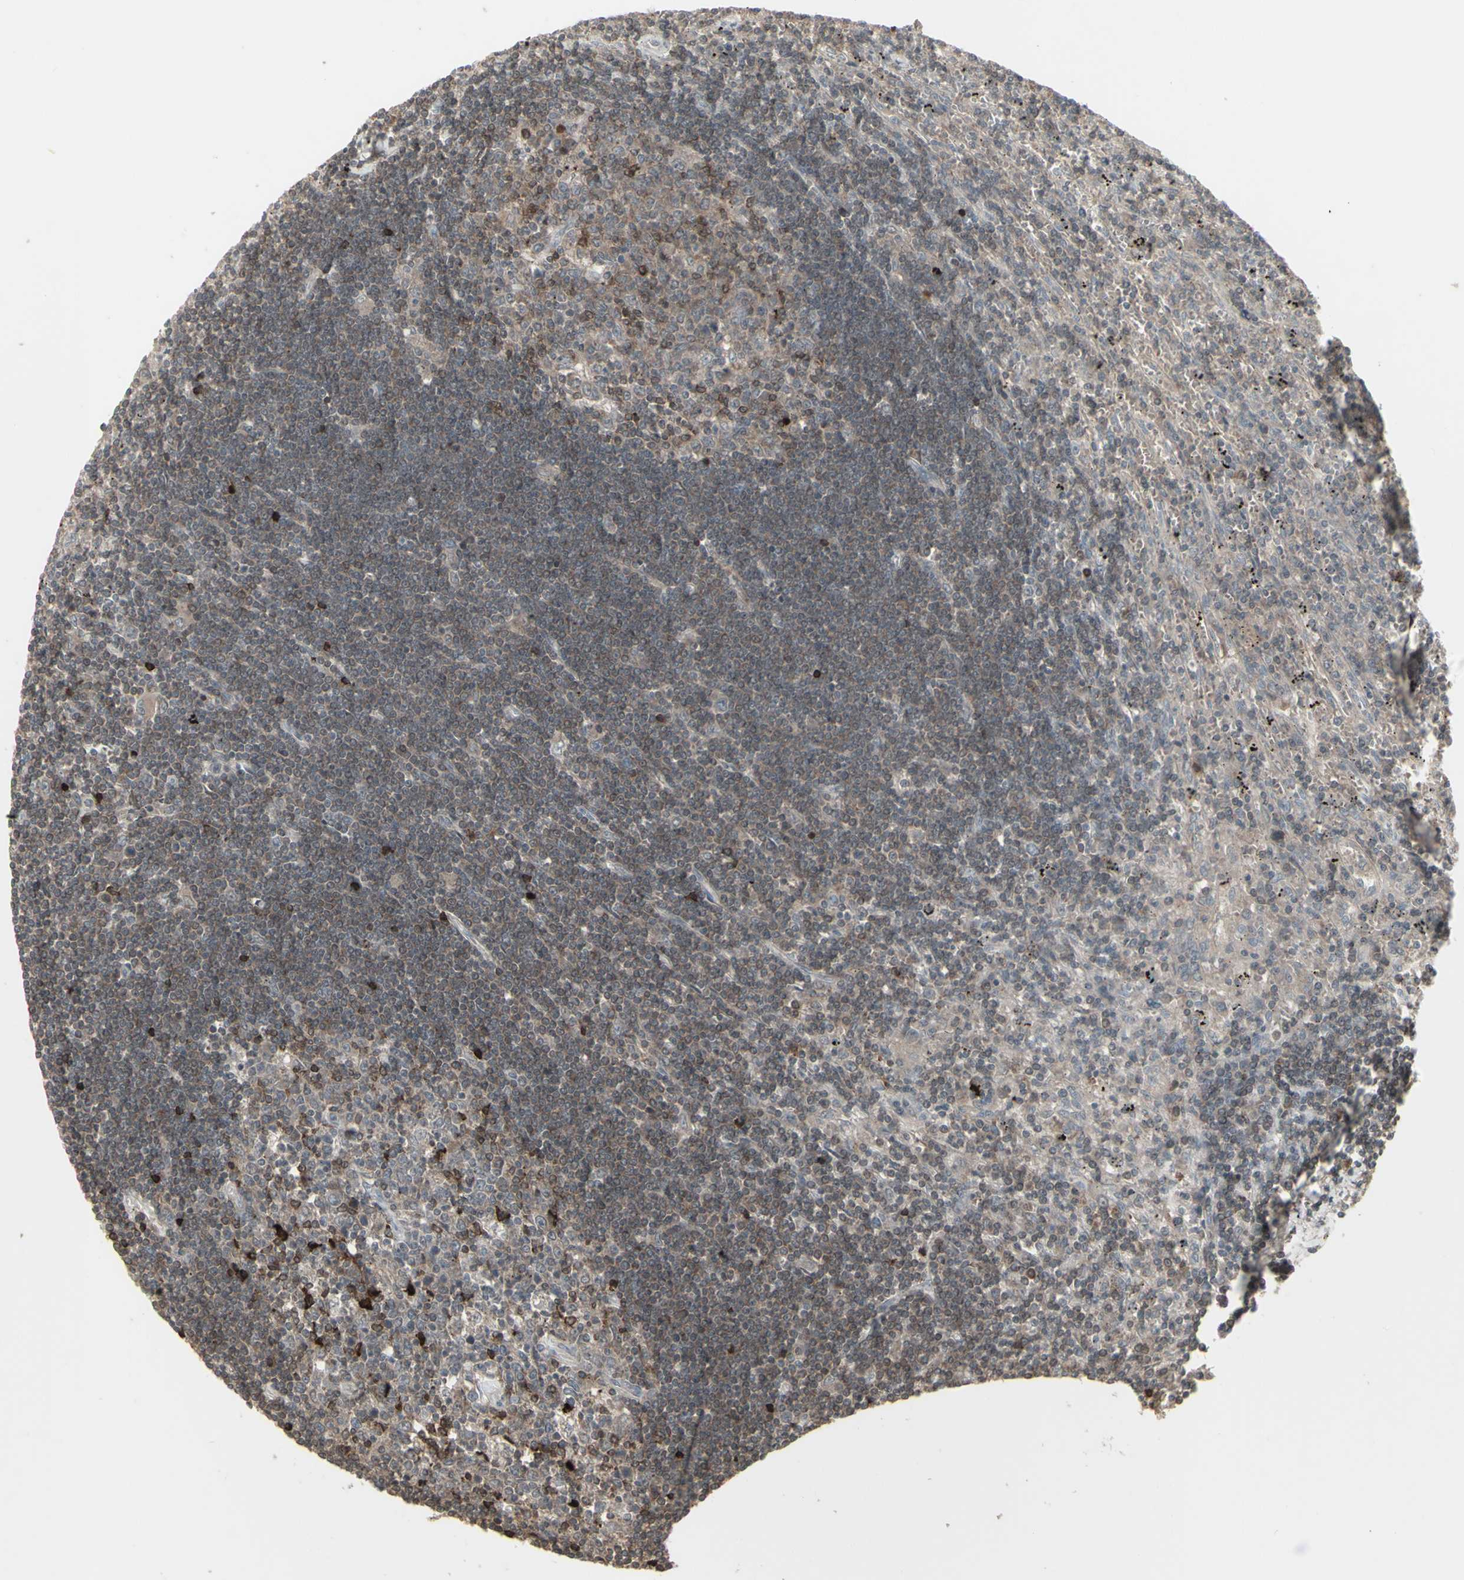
{"staining": {"intensity": "strong", "quantity": "<25%", "location": "cytoplasmic/membranous"}, "tissue": "lymphoma", "cell_type": "Tumor cells", "image_type": "cancer", "snomed": [{"axis": "morphology", "description": "Malignant lymphoma, non-Hodgkin's type, Low grade"}, {"axis": "topography", "description": "Spleen"}], "caption": "Lymphoma stained with a brown dye displays strong cytoplasmic/membranous positive expression in approximately <25% of tumor cells.", "gene": "CSK", "patient": {"sex": "male", "age": 76}}